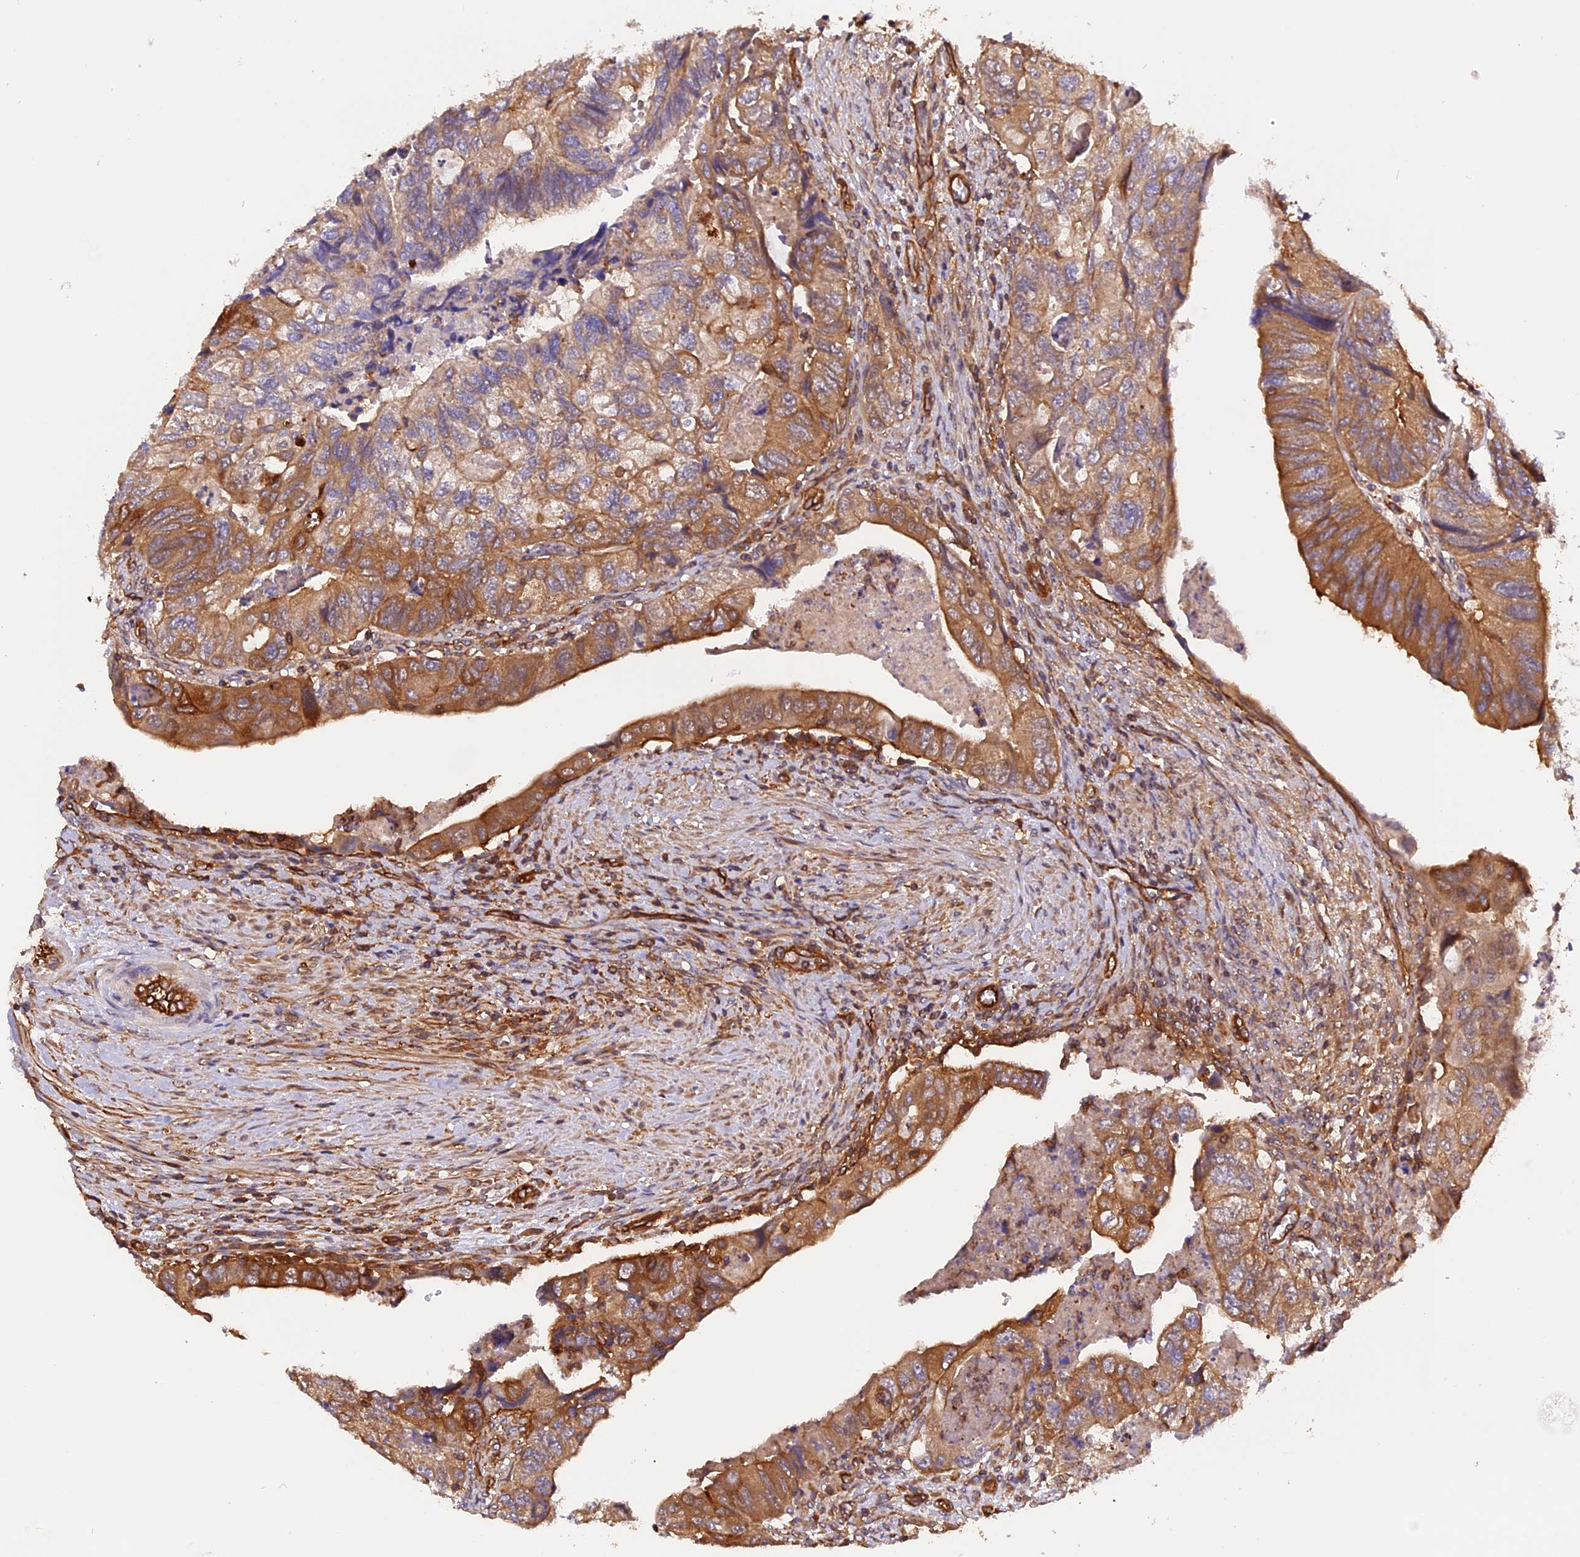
{"staining": {"intensity": "moderate", "quantity": ">75%", "location": "cytoplasmic/membranous"}, "tissue": "colorectal cancer", "cell_type": "Tumor cells", "image_type": "cancer", "snomed": [{"axis": "morphology", "description": "Adenocarcinoma, NOS"}, {"axis": "topography", "description": "Rectum"}], "caption": "Colorectal cancer (adenocarcinoma) stained for a protein demonstrates moderate cytoplasmic/membranous positivity in tumor cells. Using DAB (brown) and hematoxylin (blue) stains, captured at high magnification using brightfield microscopy.", "gene": "C5orf22", "patient": {"sex": "male", "age": 63}}